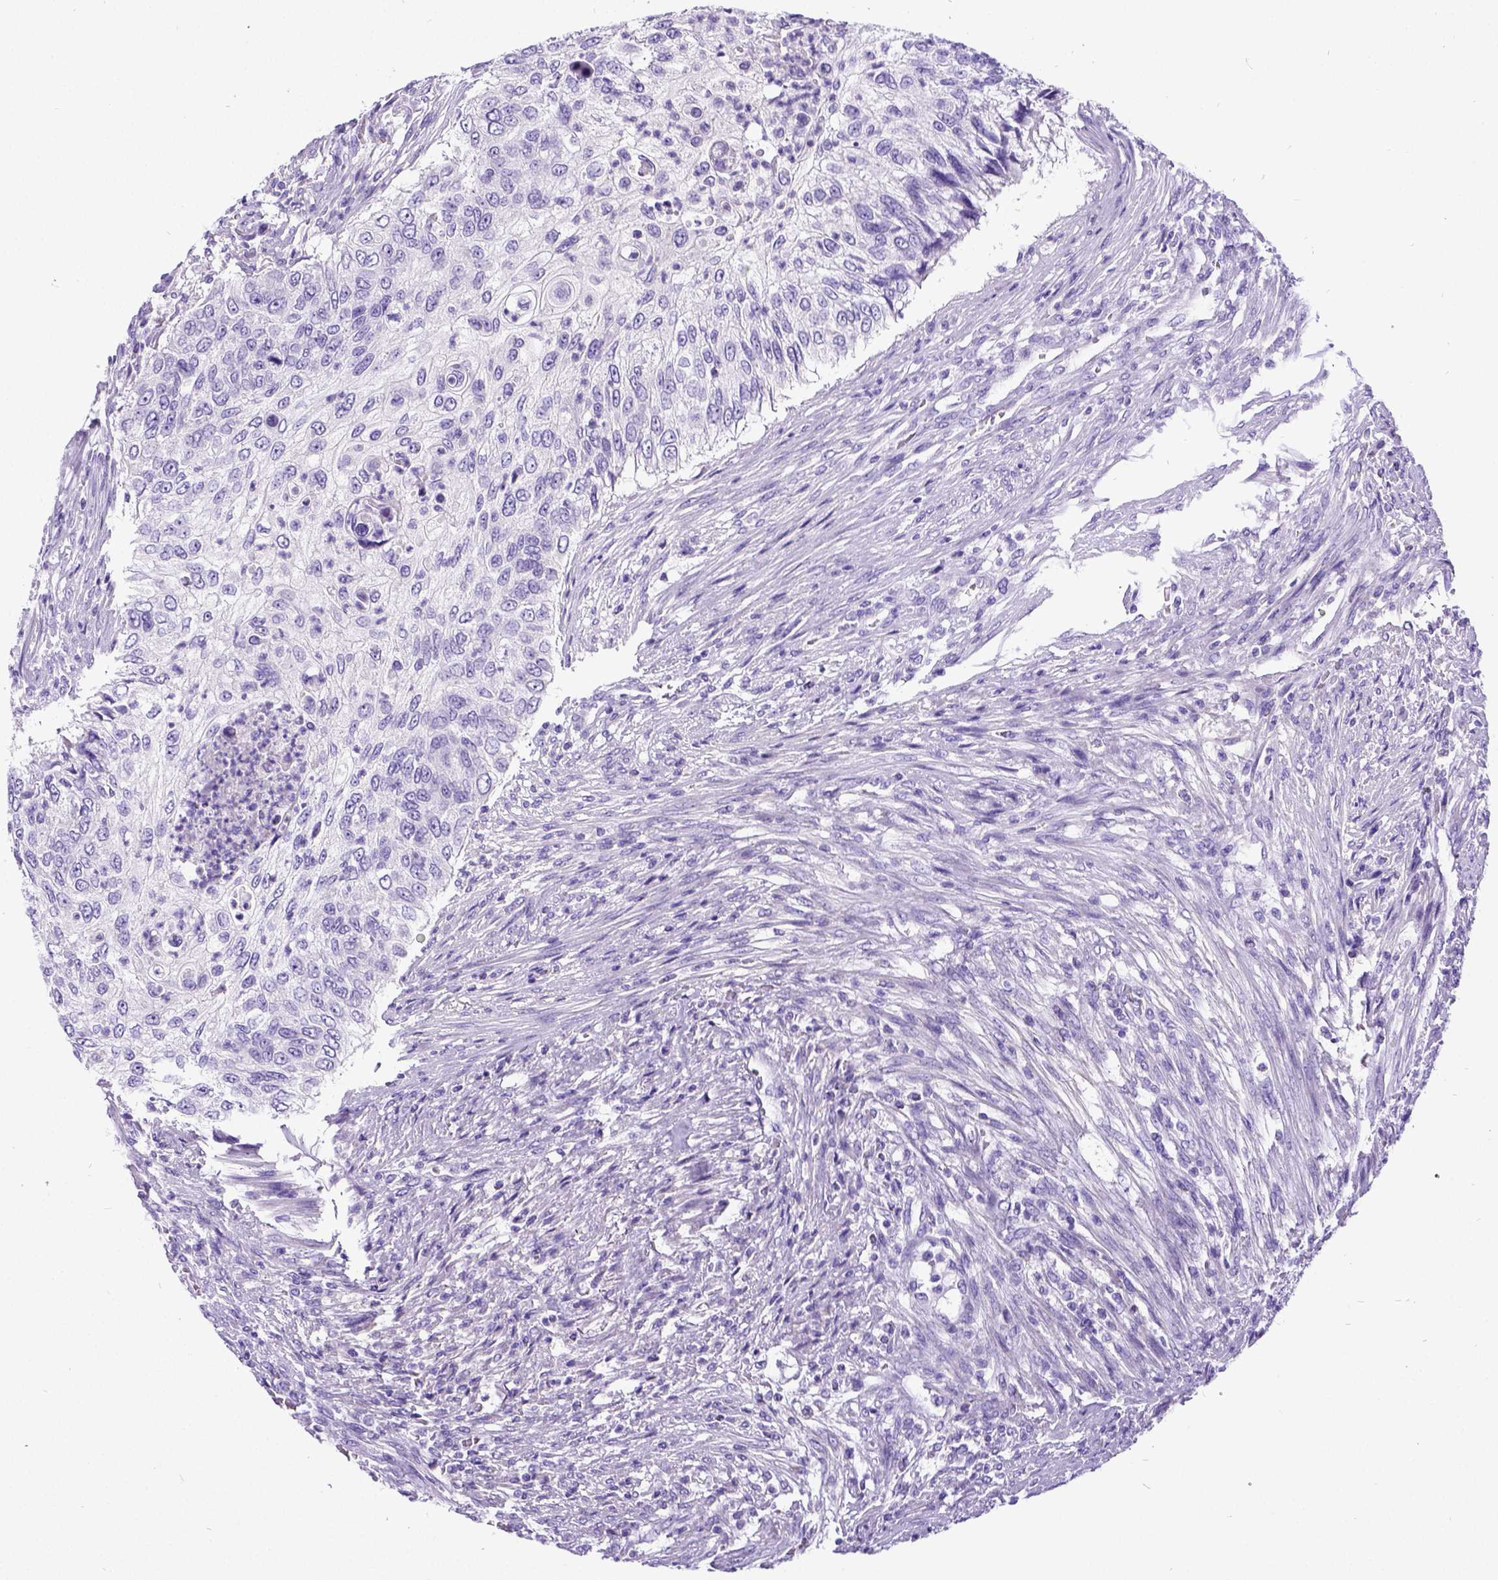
{"staining": {"intensity": "negative", "quantity": "none", "location": "none"}, "tissue": "urothelial cancer", "cell_type": "Tumor cells", "image_type": "cancer", "snomed": [{"axis": "morphology", "description": "Urothelial carcinoma, High grade"}, {"axis": "topography", "description": "Urinary bladder"}], "caption": "High magnification brightfield microscopy of high-grade urothelial carcinoma stained with DAB (brown) and counterstained with hematoxylin (blue): tumor cells show no significant staining.", "gene": "SATB2", "patient": {"sex": "female", "age": 60}}